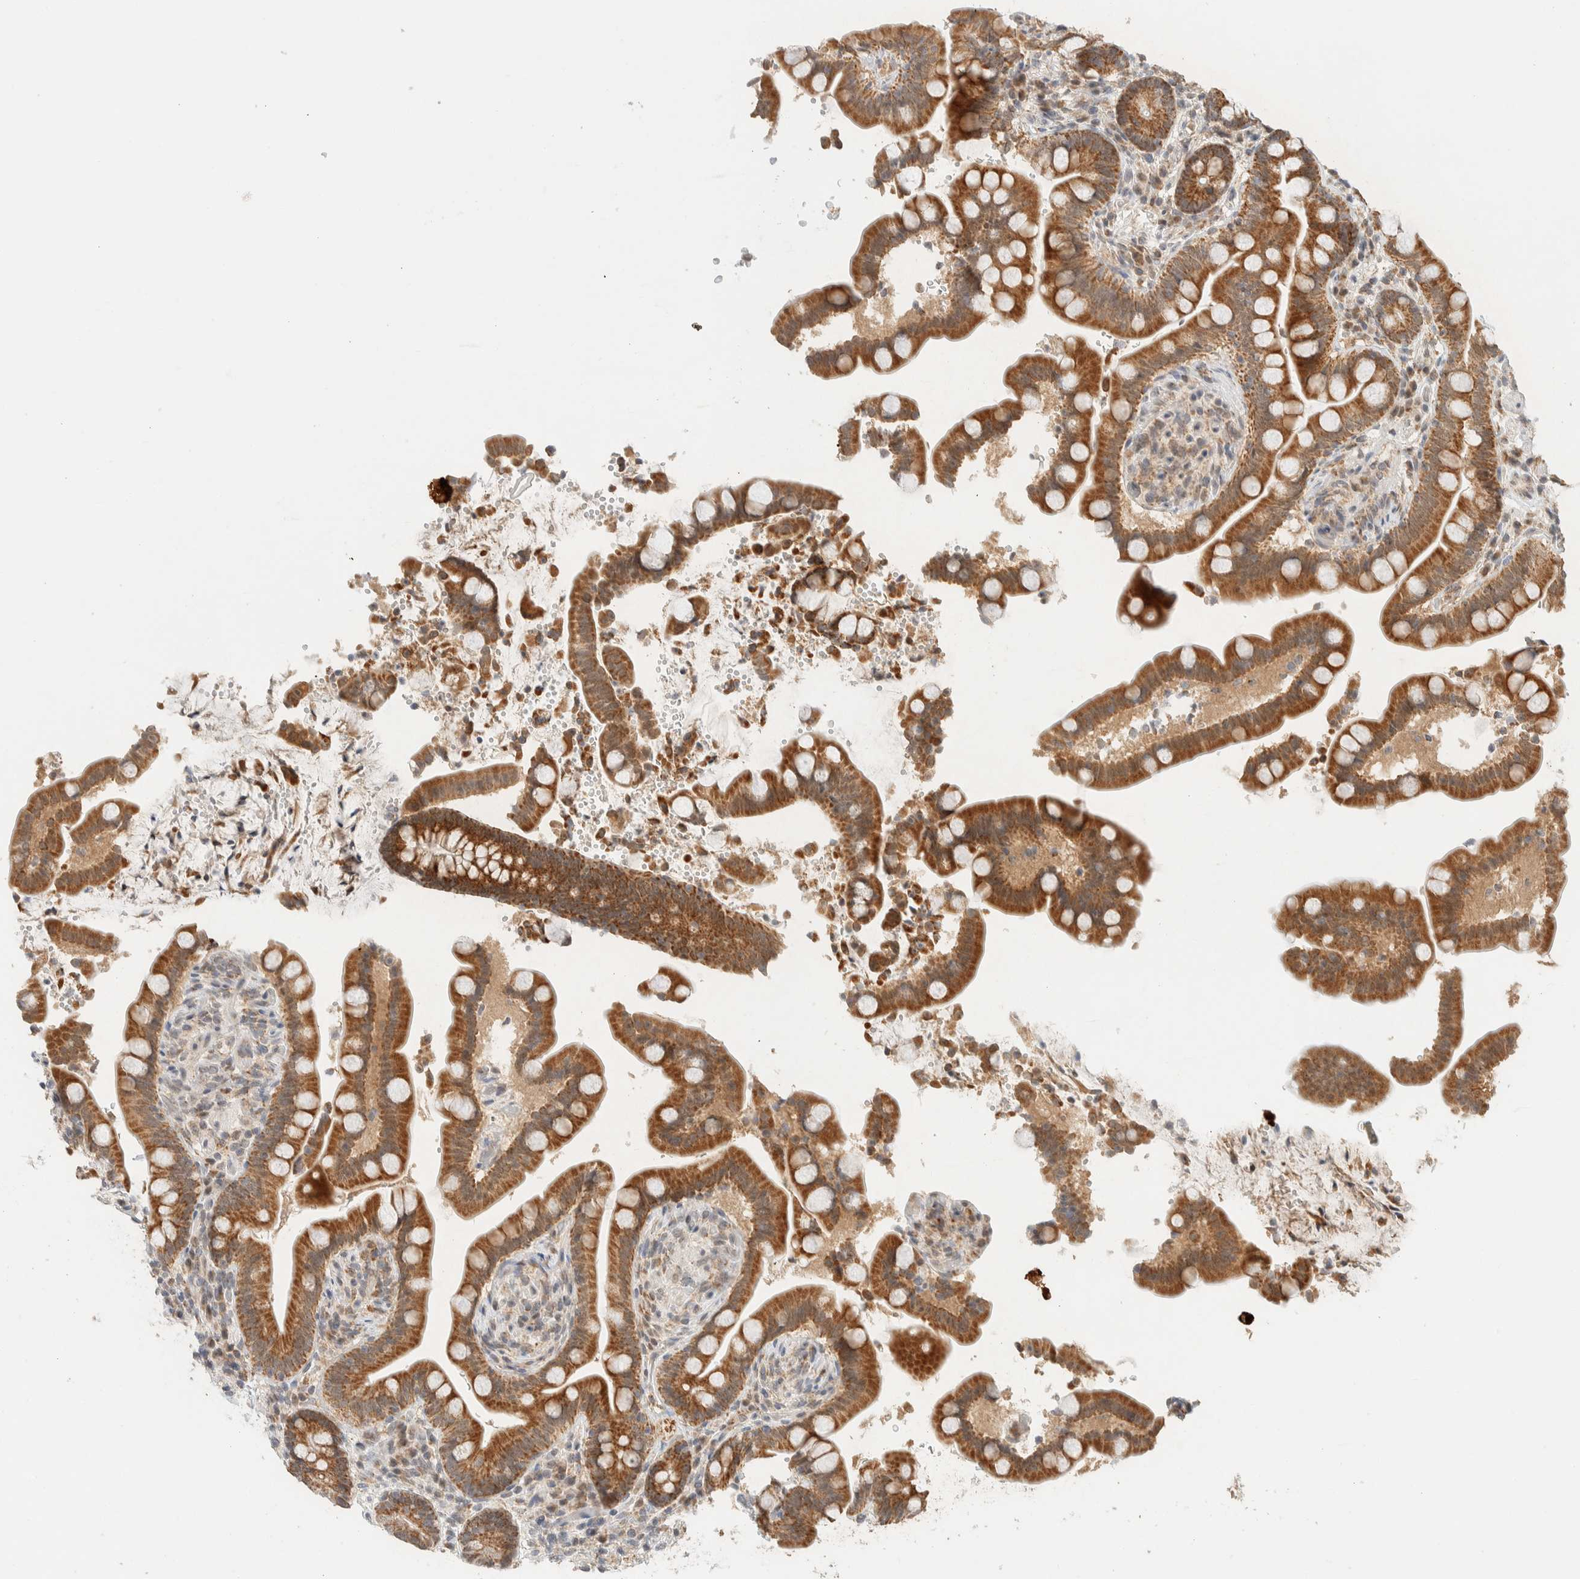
{"staining": {"intensity": "weak", "quantity": "25%-75%", "location": "cytoplasmic/membranous"}, "tissue": "colon", "cell_type": "Endothelial cells", "image_type": "normal", "snomed": [{"axis": "morphology", "description": "Normal tissue, NOS"}, {"axis": "topography", "description": "Smooth muscle"}, {"axis": "topography", "description": "Colon"}], "caption": "This is a micrograph of immunohistochemistry staining of benign colon, which shows weak positivity in the cytoplasmic/membranous of endothelial cells.", "gene": "MRPL41", "patient": {"sex": "male", "age": 73}}